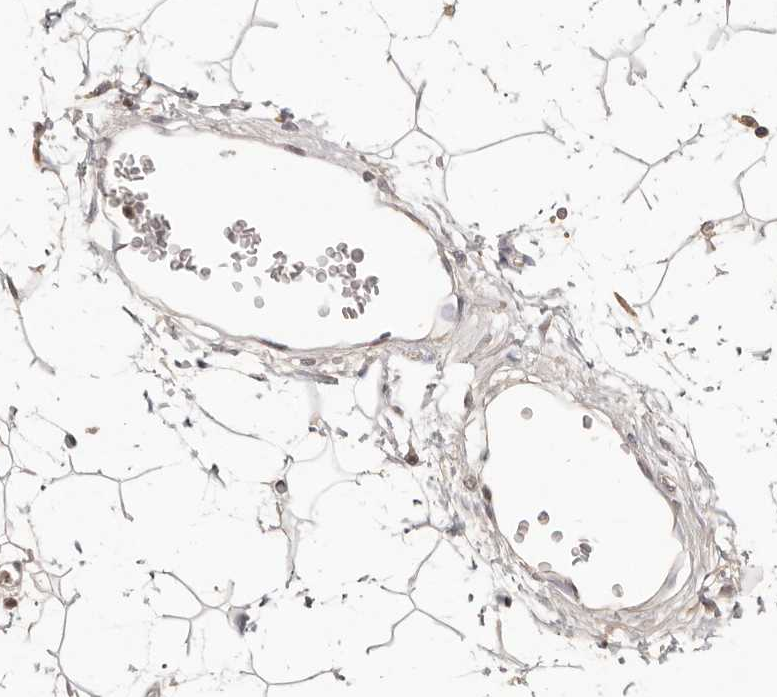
{"staining": {"intensity": "negative", "quantity": "none", "location": "none"}, "tissue": "adipose tissue", "cell_type": "Adipocytes", "image_type": "normal", "snomed": [{"axis": "morphology", "description": "Normal tissue, NOS"}, {"axis": "topography", "description": "Soft tissue"}], "caption": "Immunohistochemical staining of unremarkable adipose tissue reveals no significant expression in adipocytes. (Stains: DAB immunohistochemistry (IHC) with hematoxylin counter stain, Microscopy: brightfield microscopy at high magnification).", "gene": "TSPAN13", "patient": {"sex": "male", "age": 72}}